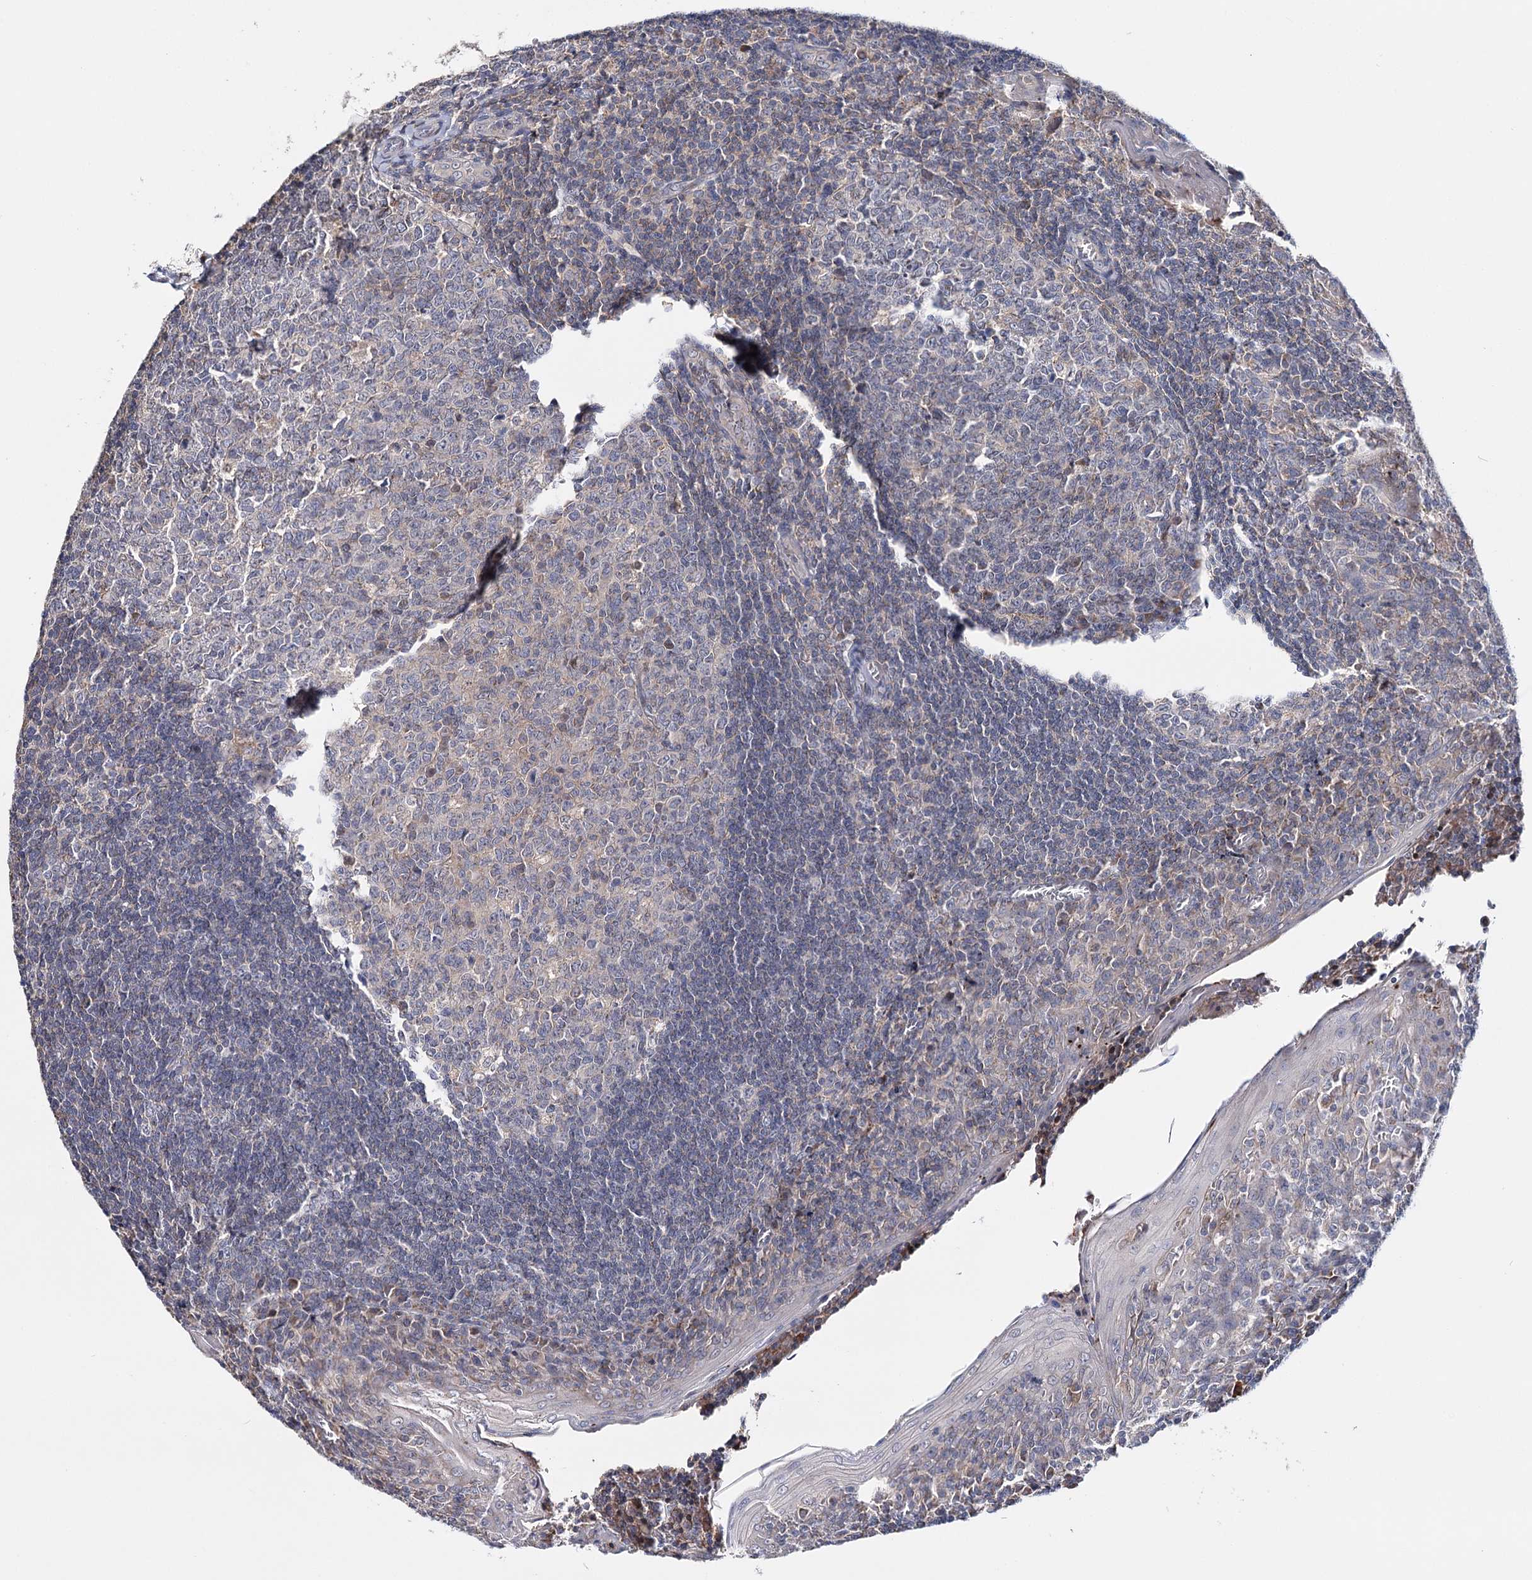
{"staining": {"intensity": "negative", "quantity": "none", "location": "none"}, "tissue": "tonsil", "cell_type": "Germinal center cells", "image_type": "normal", "snomed": [{"axis": "morphology", "description": "Normal tissue, NOS"}, {"axis": "topography", "description": "Tonsil"}], "caption": "A photomicrograph of tonsil stained for a protein demonstrates no brown staining in germinal center cells. (Stains: DAB (3,3'-diaminobenzidine) immunohistochemistry (IHC) with hematoxylin counter stain, Microscopy: brightfield microscopy at high magnification).", "gene": "CFAP46", "patient": {"sex": "male", "age": 27}}